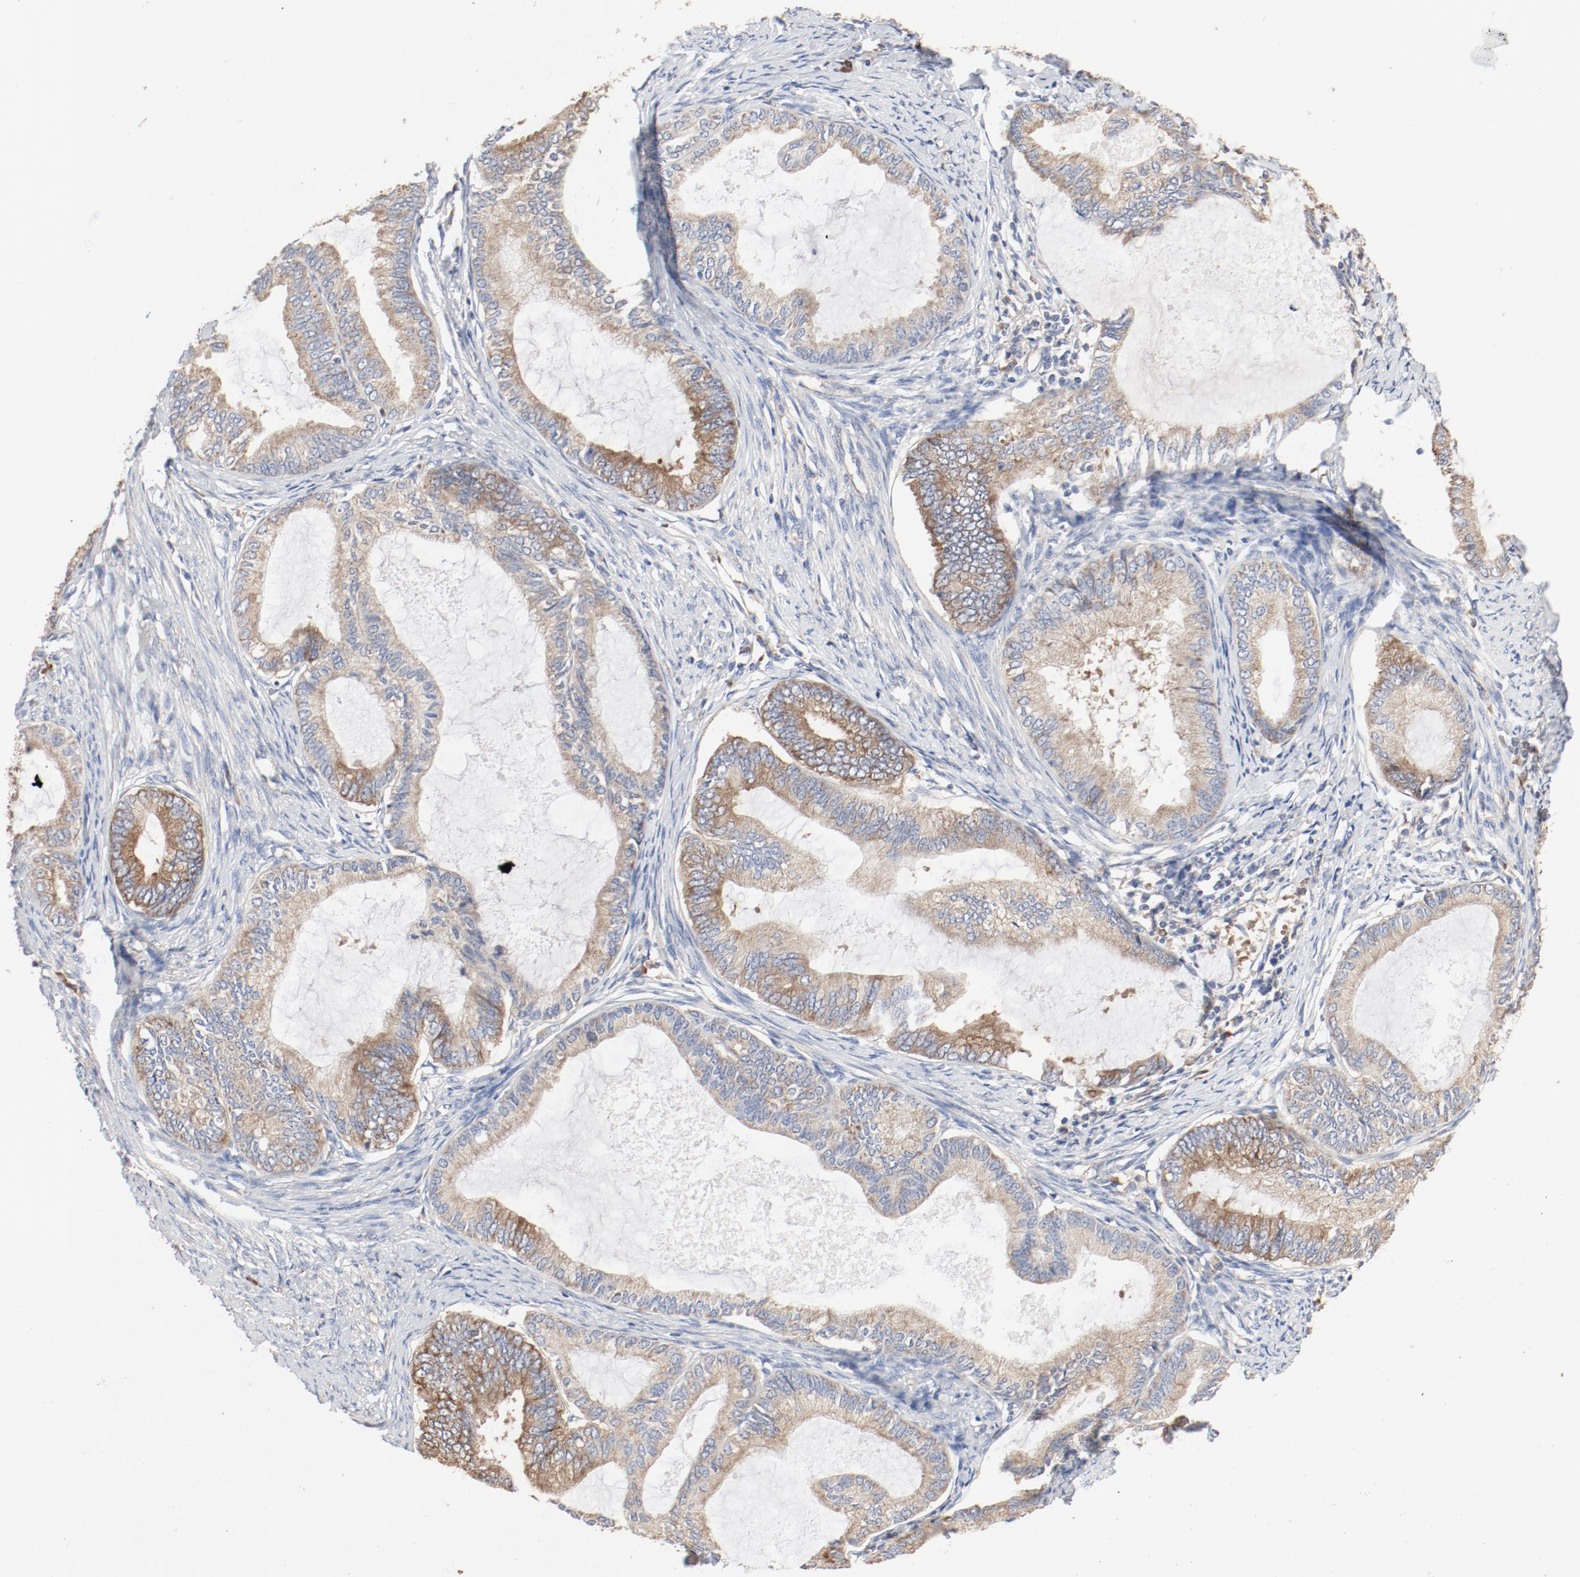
{"staining": {"intensity": "moderate", "quantity": ">75%", "location": "cytoplasmic/membranous"}, "tissue": "endometrial cancer", "cell_type": "Tumor cells", "image_type": "cancer", "snomed": [{"axis": "morphology", "description": "Adenocarcinoma, NOS"}, {"axis": "topography", "description": "Endometrium"}], "caption": "Immunohistochemistry (IHC) (DAB (3,3'-diaminobenzidine)) staining of human endometrial adenocarcinoma reveals moderate cytoplasmic/membranous protein expression in about >75% of tumor cells.", "gene": "RPS6", "patient": {"sex": "female", "age": 86}}